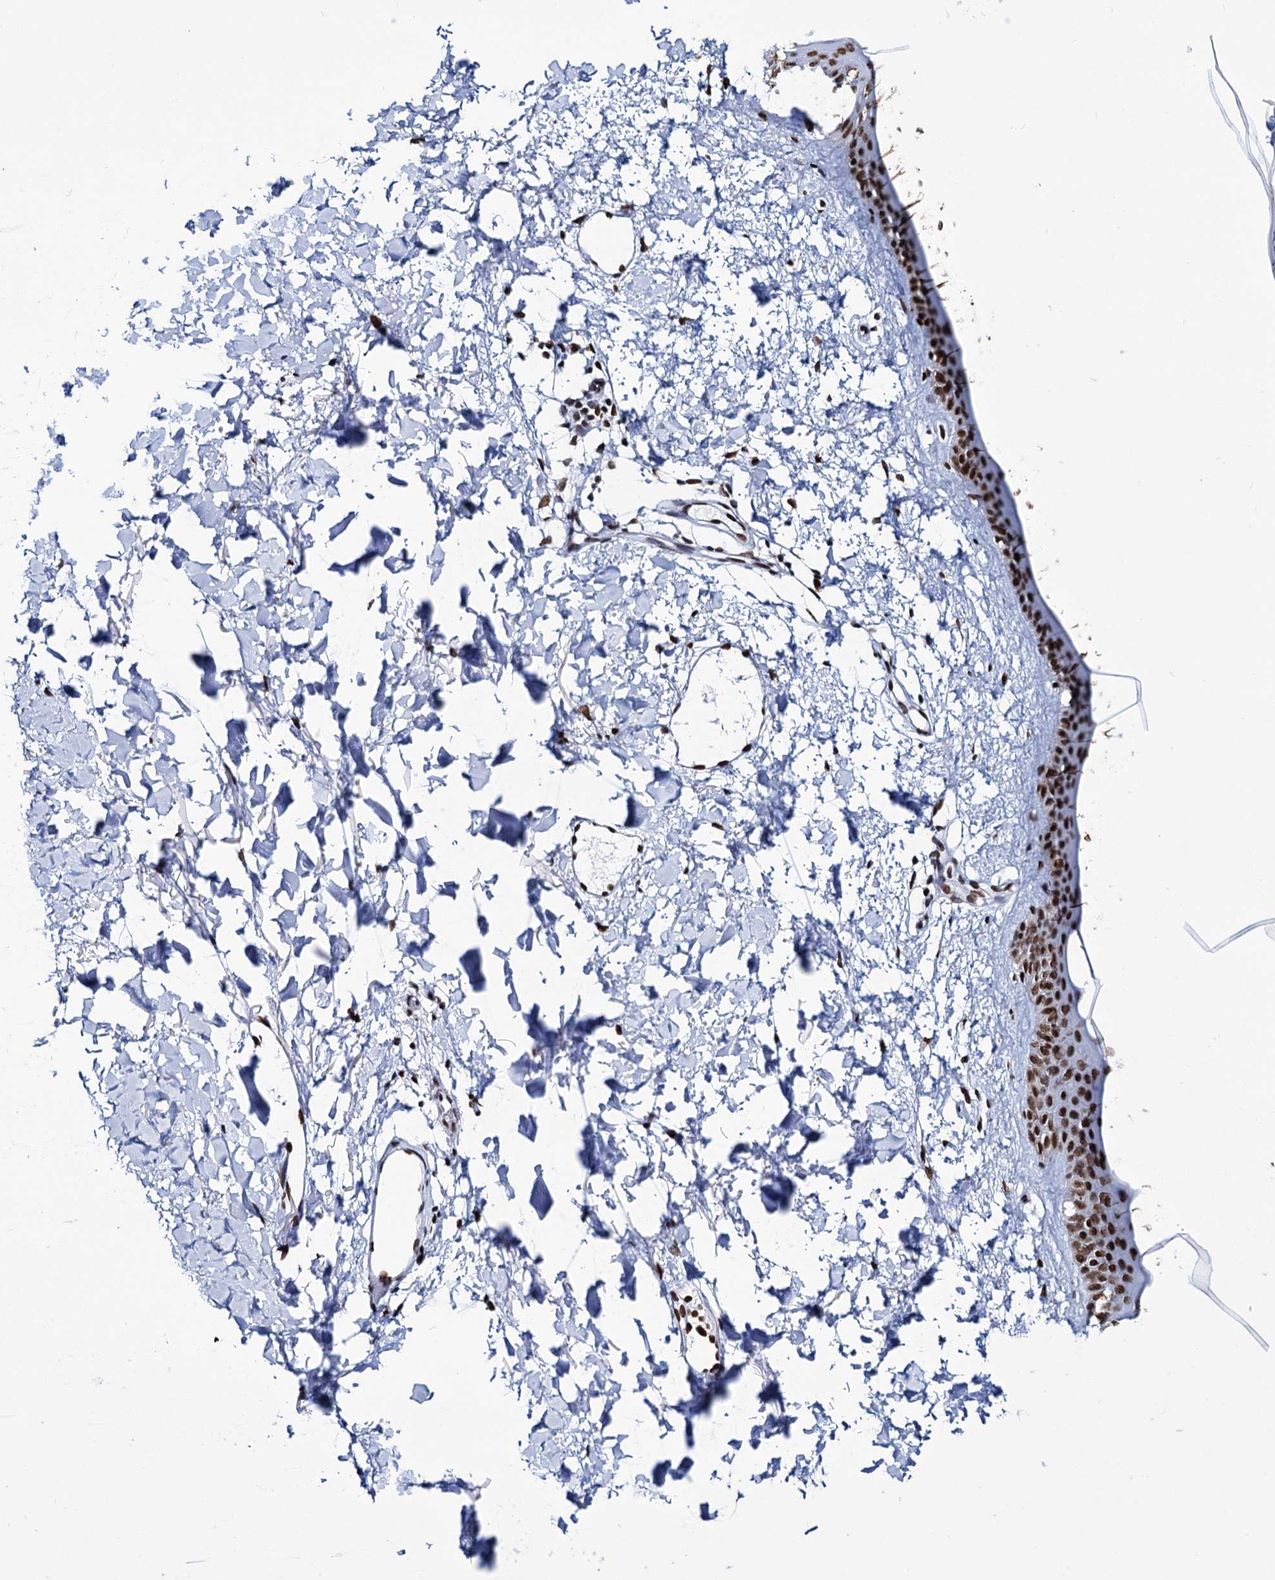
{"staining": {"intensity": "strong", "quantity": ">75%", "location": "nuclear"}, "tissue": "skin", "cell_type": "Fibroblasts", "image_type": "normal", "snomed": [{"axis": "morphology", "description": "Normal tissue, NOS"}, {"axis": "topography", "description": "Skin"}], "caption": "Skin stained with DAB (3,3'-diaminobenzidine) immunohistochemistry (IHC) reveals high levels of strong nuclear staining in about >75% of fibroblasts.", "gene": "MATR3", "patient": {"sex": "female", "age": 58}}